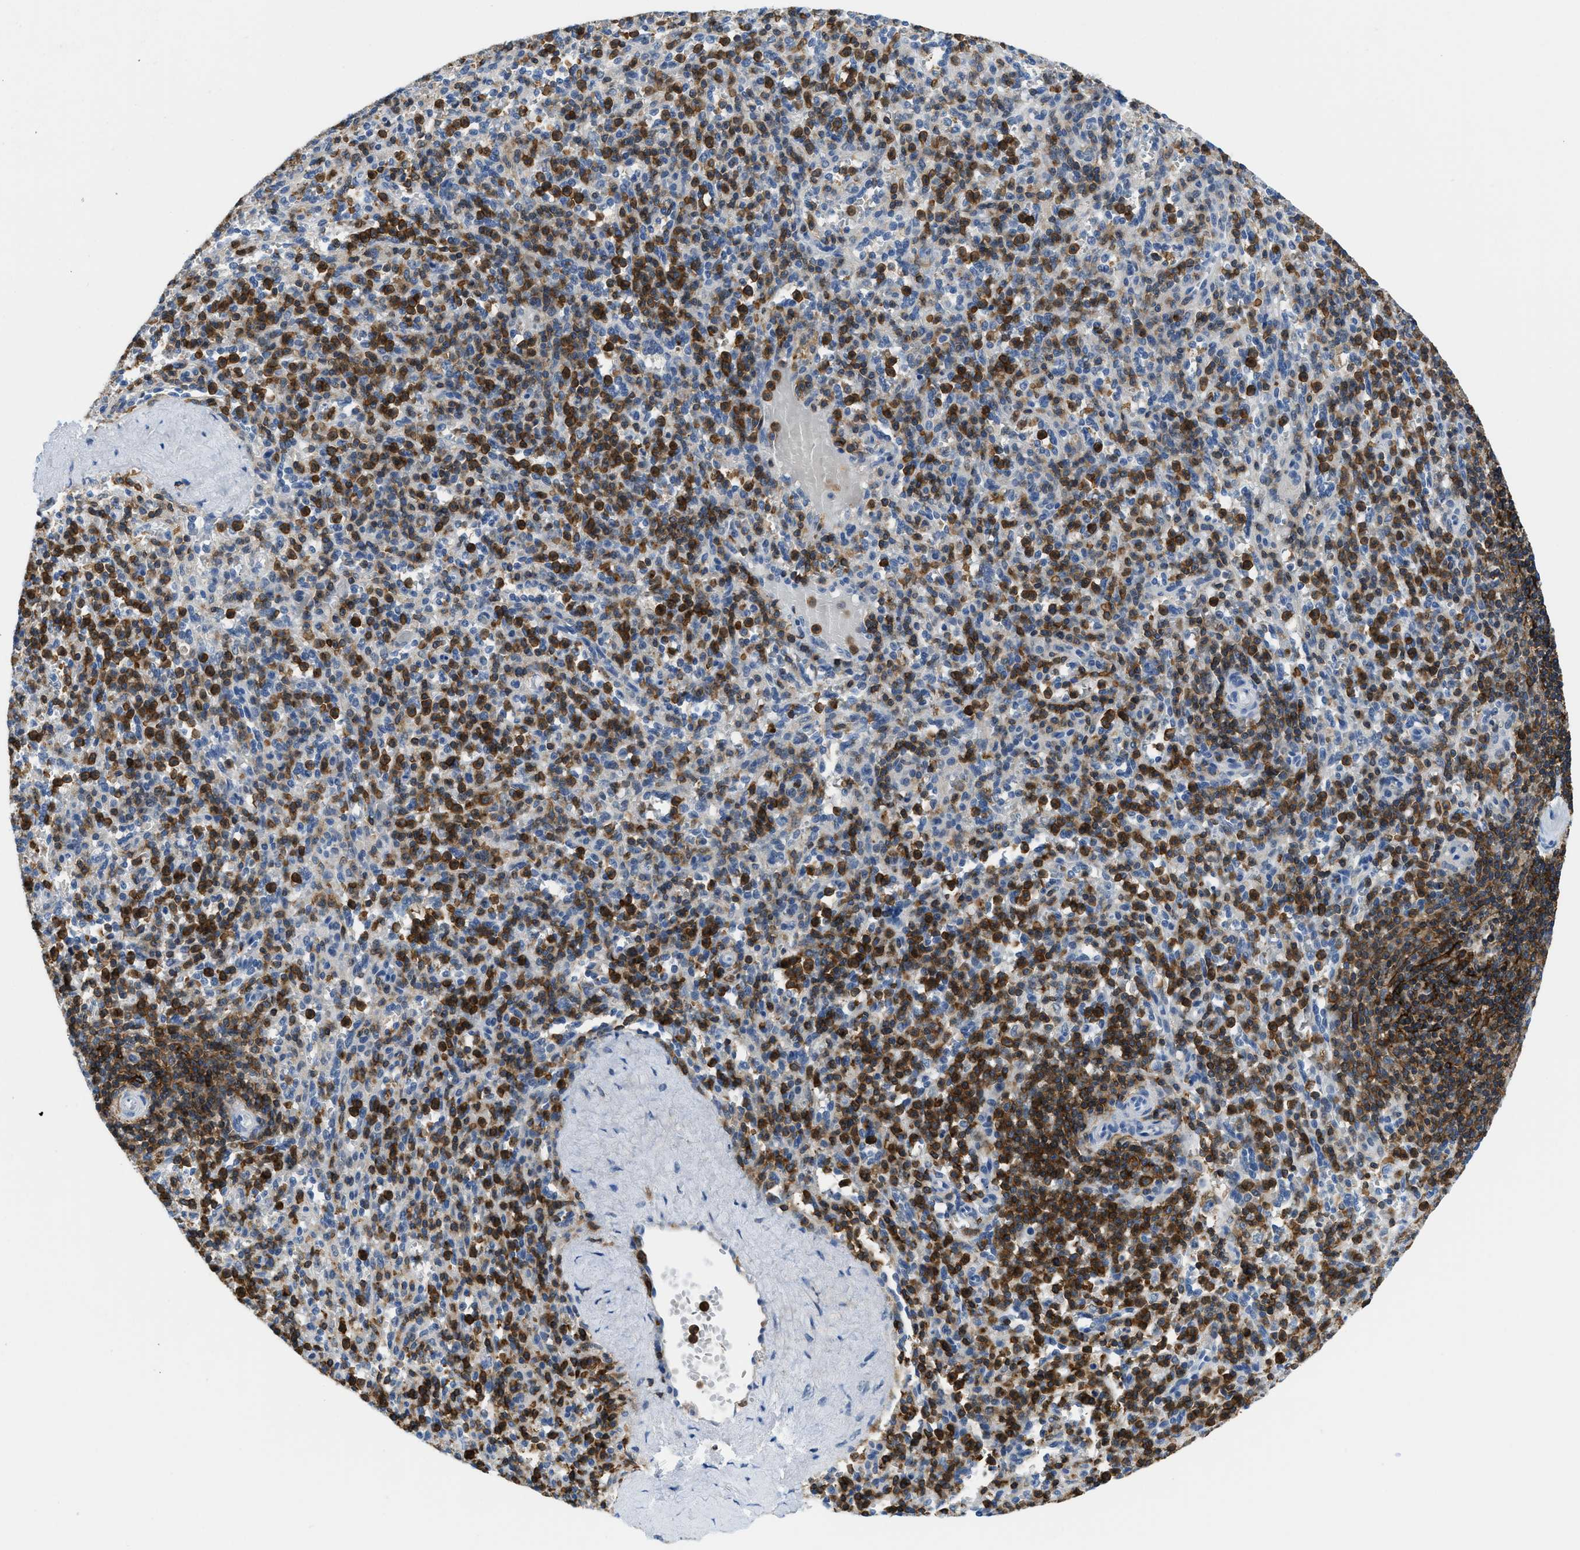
{"staining": {"intensity": "strong", "quantity": "25%-75%", "location": "cytoplasmic/membranous"}, "tissue": "spleen", "cell_type": "Cells in red pulp", "image_type": "normal", "snomed": [{"axis": "morphology", "description": "Normal tissue, NOS"}, {"axis": "topography", "description": "Spleen"}], "caption": "Unremarkable spleen reveals strong cytoplasmic/membranous staining in approximately 25%-75% of cells in red pulp.", "gene": "FAM151A", "patient": {"sex": "male", "age": 36}}